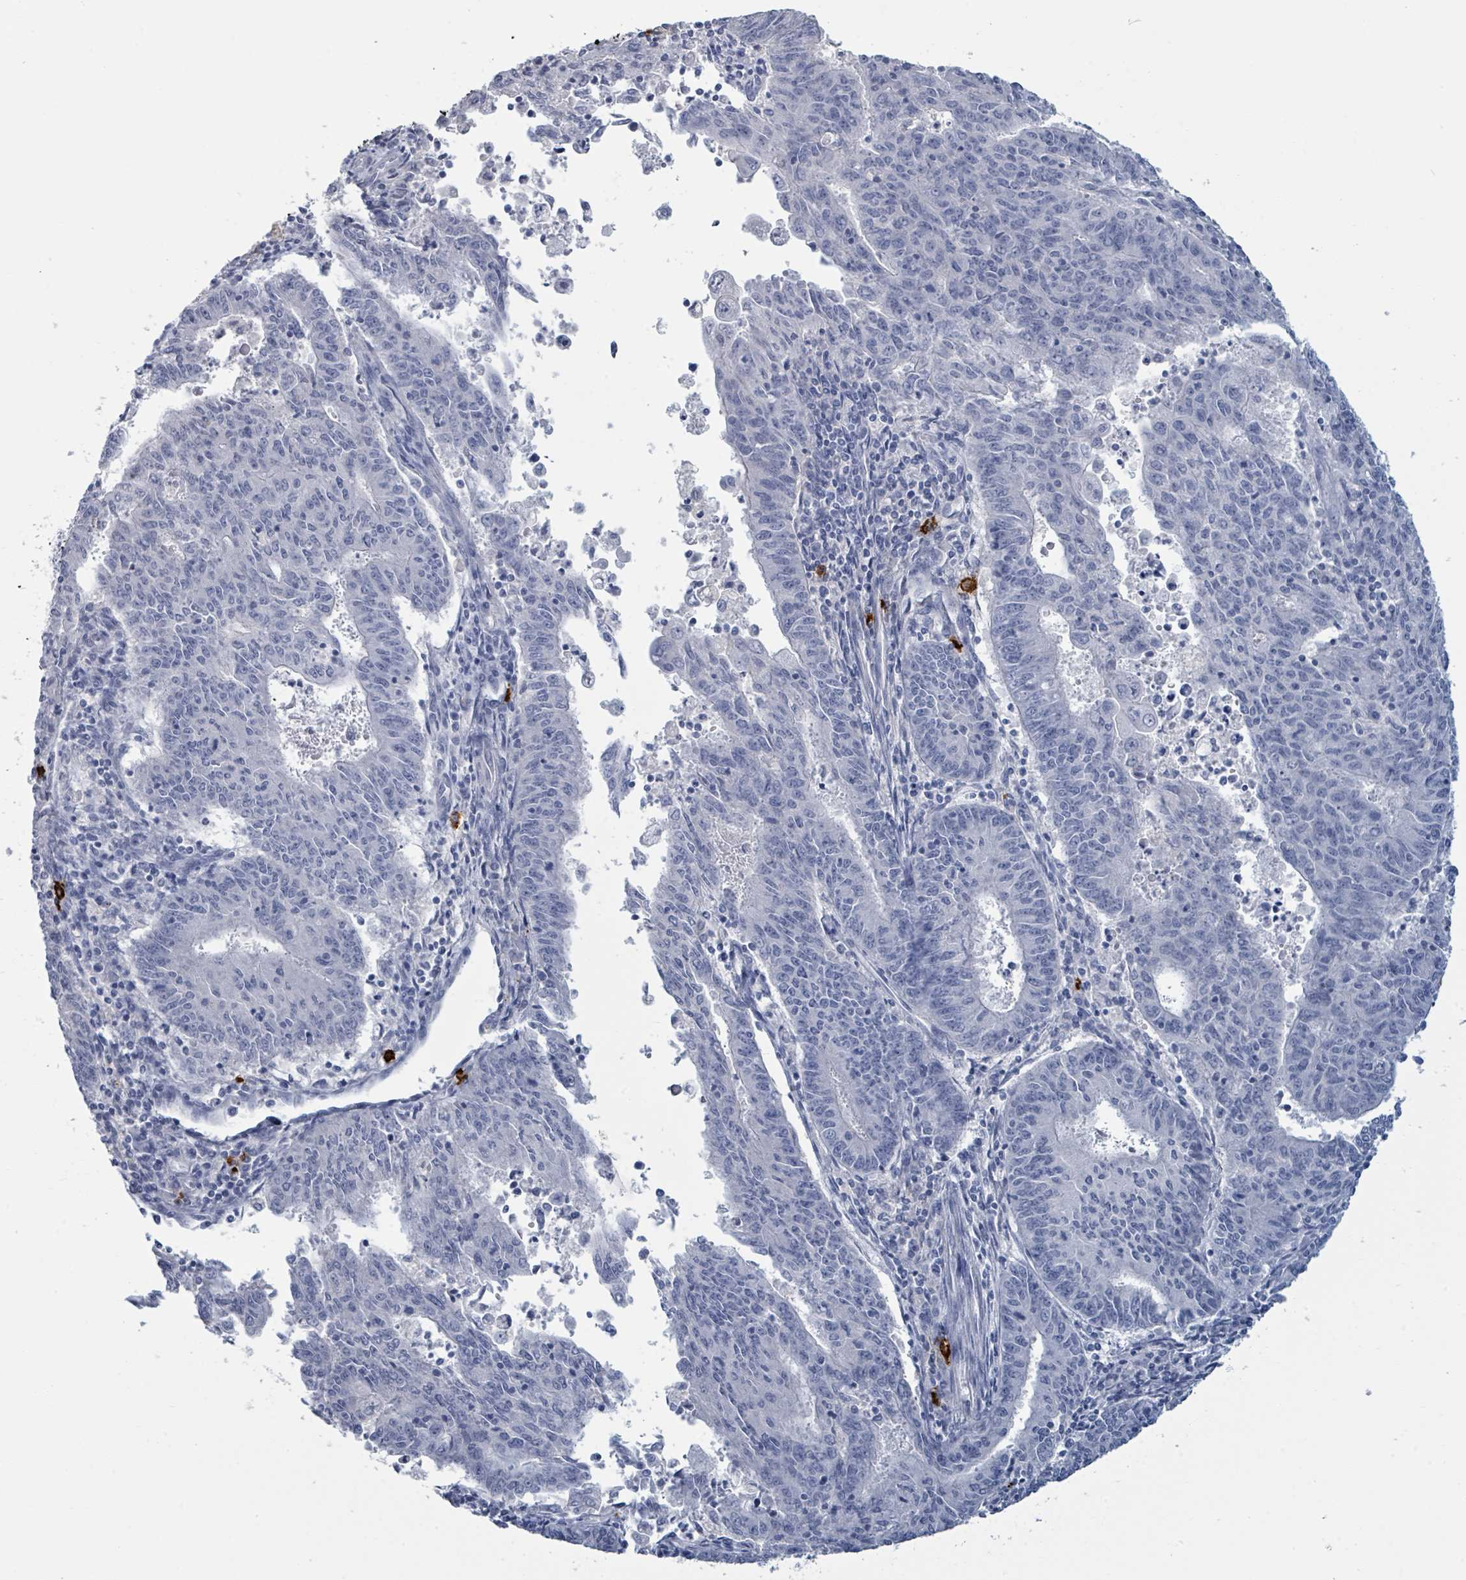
{"staining": {"intensity": "negative", "quantity": "none", "location": "none"}, "tissue": "endometrial cancer", "cell_type": "Tumor cells", "image_type": "cancer", "snomed": [{"axis": "morphology", "description": "Adenocarcinoma, NOS"}, {"axis": "topography", "description": "Endometrium"}], "caption": "A high-resolution histopathology image shows IHC staining of endometrial cancer, which shows no significant staining in tumor cells.", "gene": "VPS13D", "patient": {"sex": "female", "age": 59}}